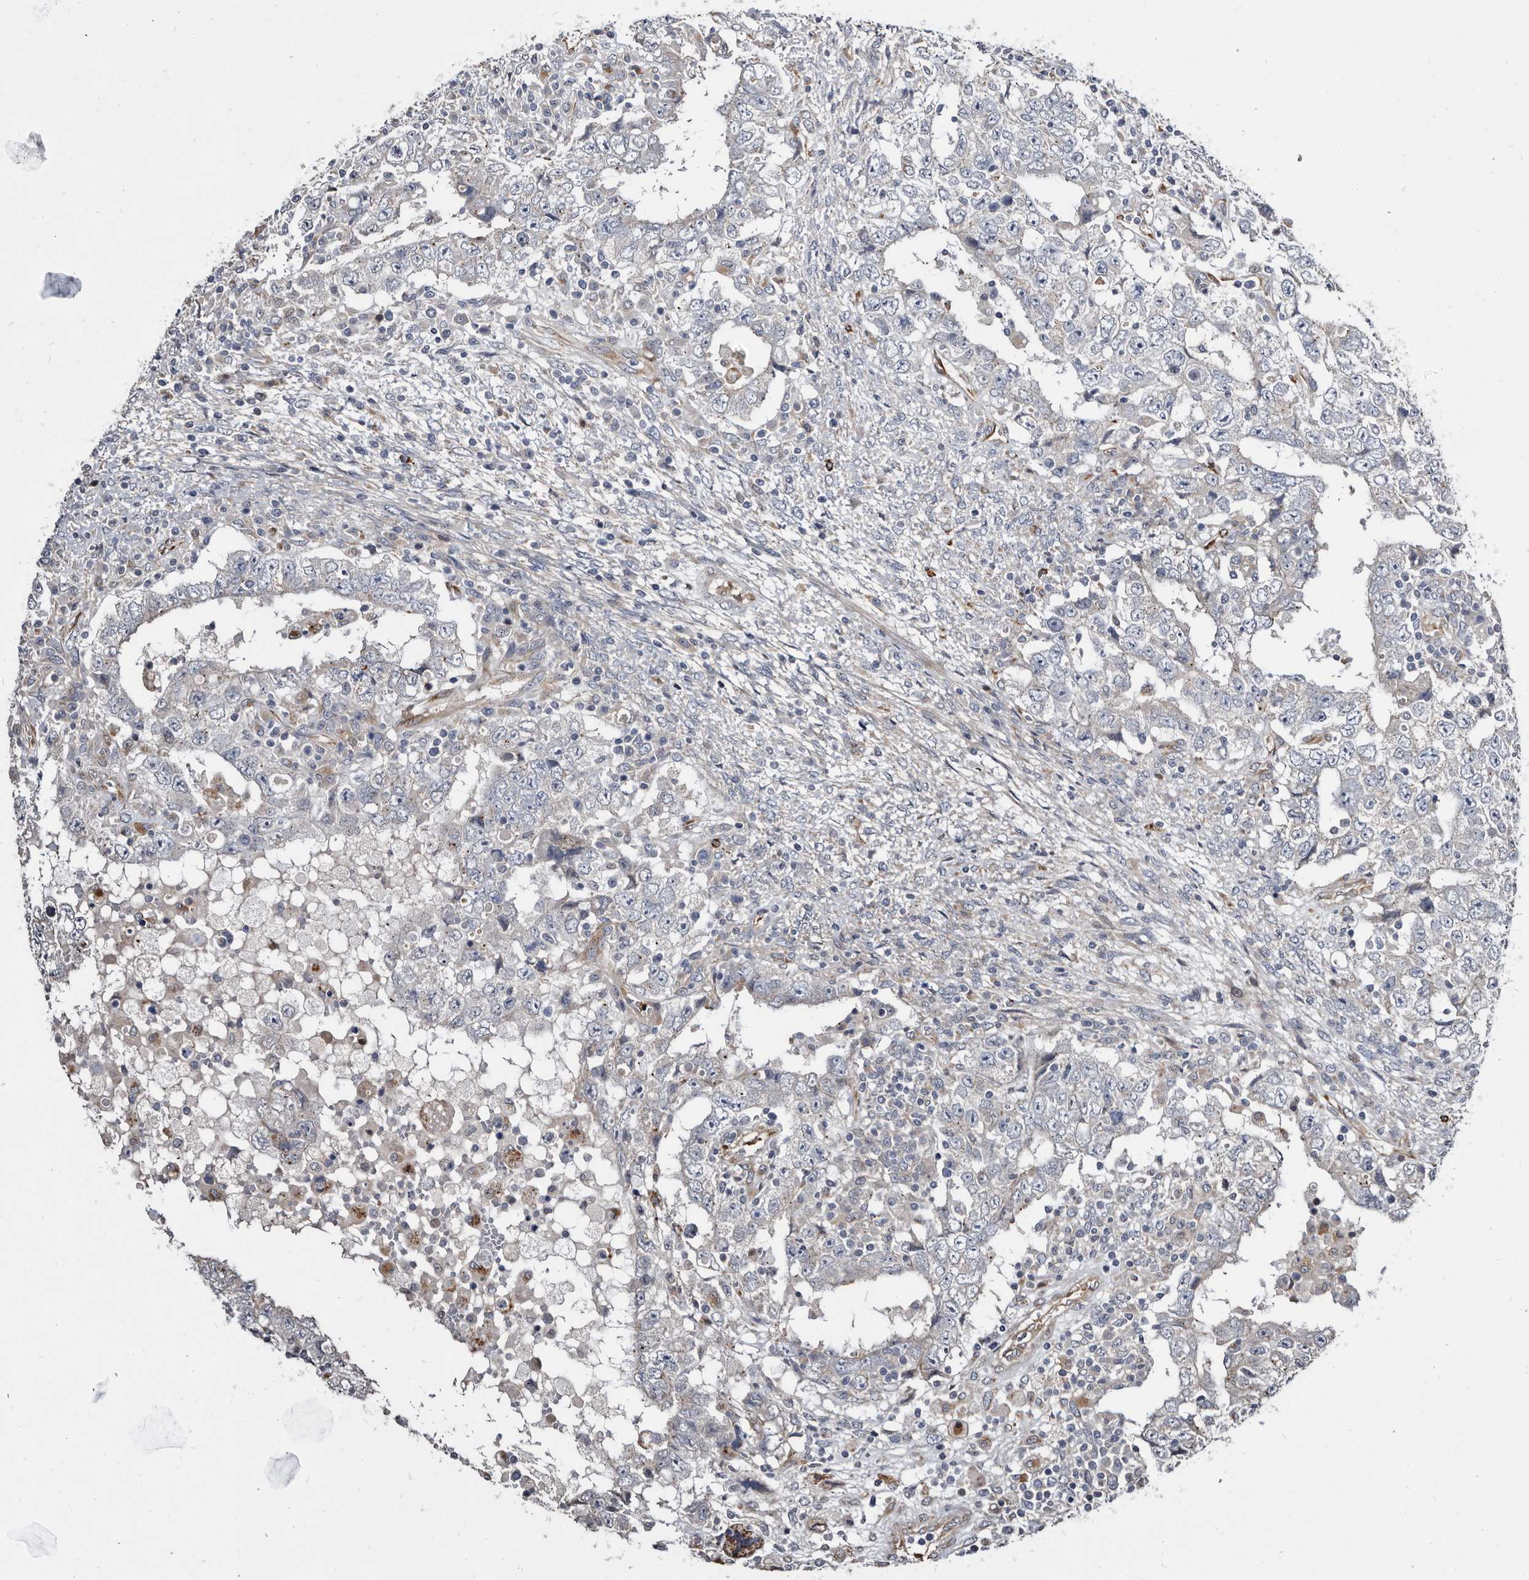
{"staining": {"intensity": "negative", "quantity": "none", "location": "none"}, "tissue": "testis cancer", "cell_type": "Tumor cells", "image_type": "cancer", "snomed": [{"axis": "morphology", "description": "Carcinoma, Embryonal, NOS"}, {"axis": "topography", "description": "Testis"}], "caption": "Micrograph shows no protein expression in tumor cells of testis cancer tissue.", "gene": "CTSA", "patient": {"sex": "male", "age": 26}}